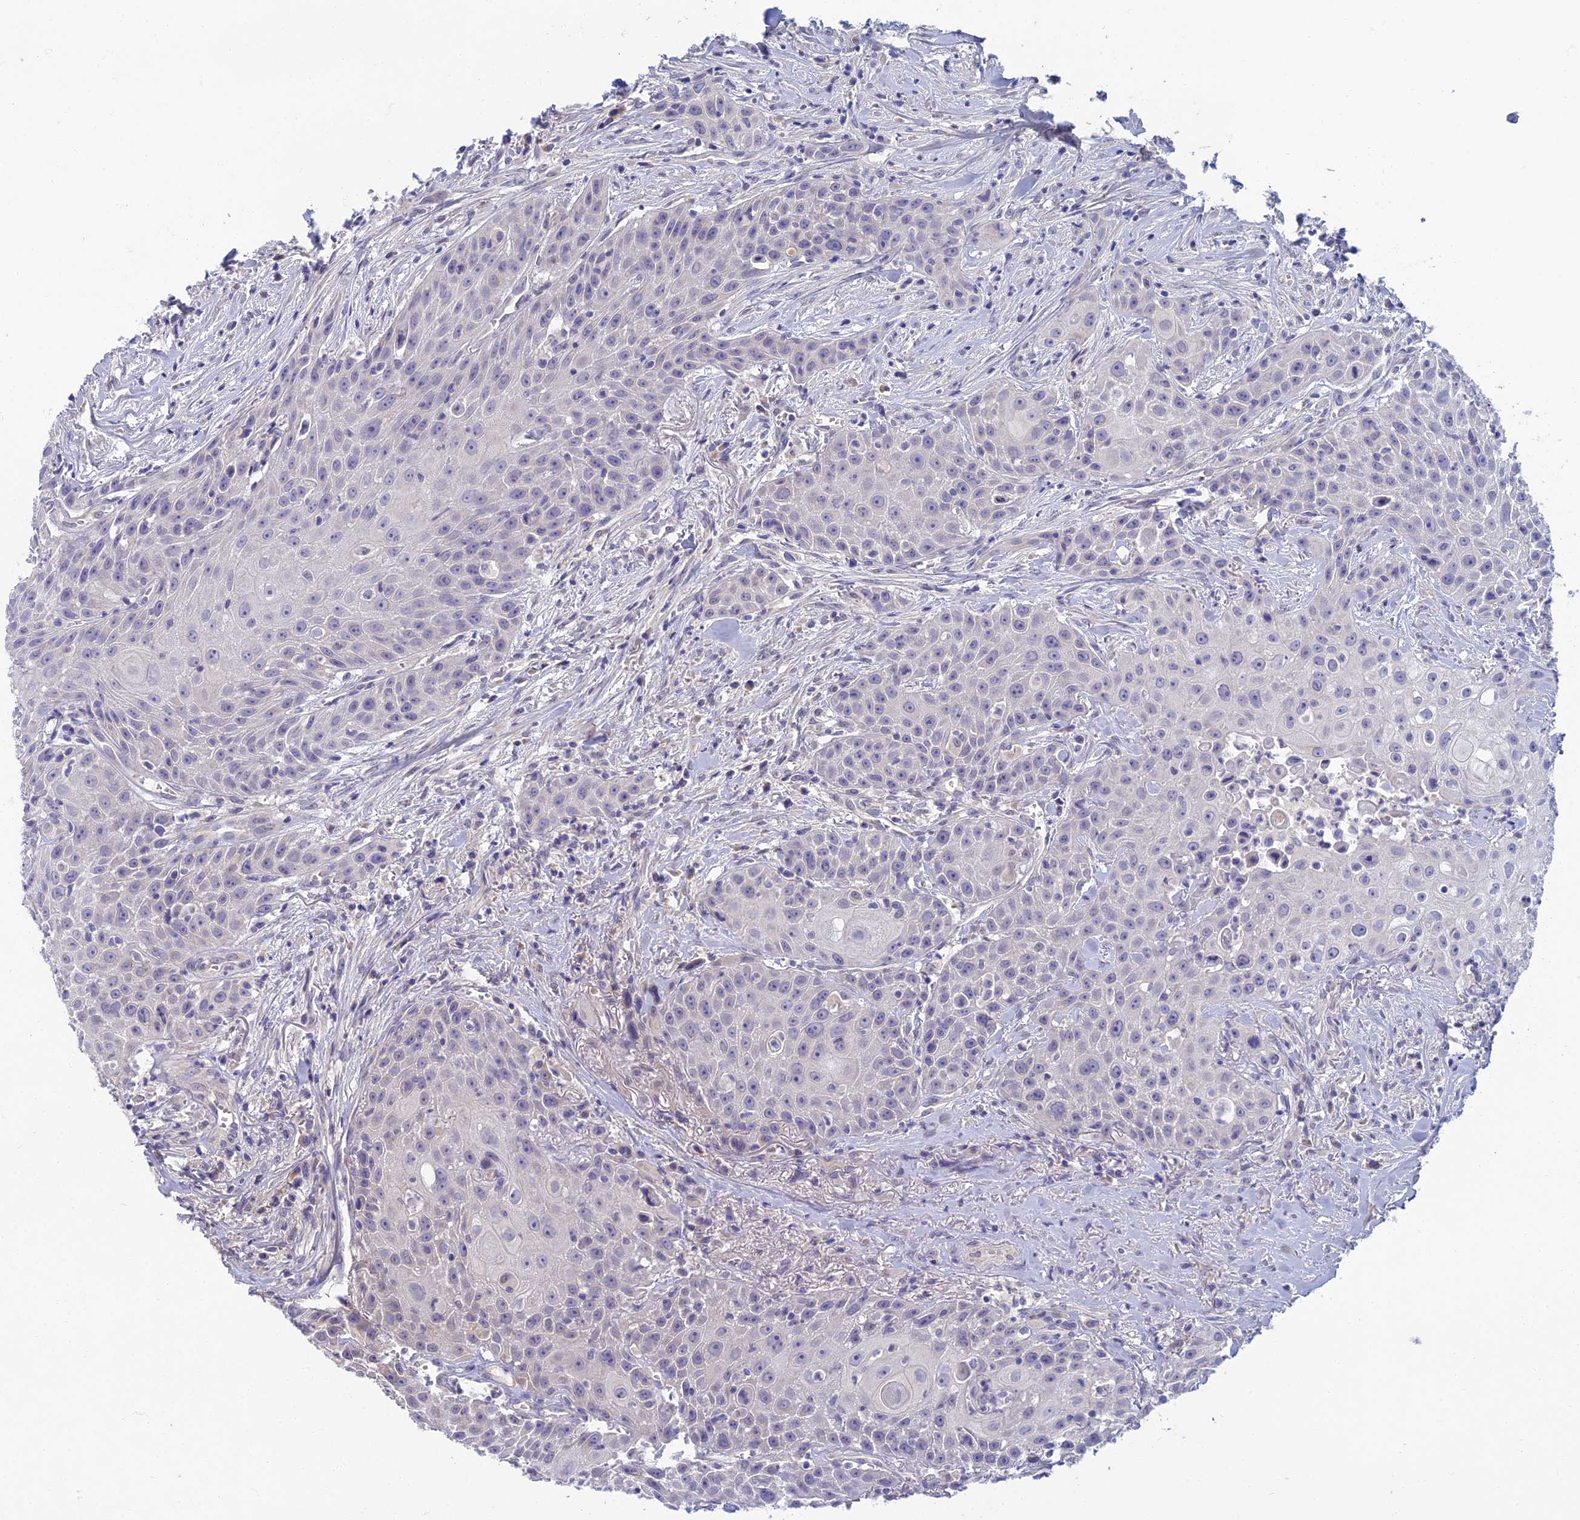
{"staining": {"intensity": "negative", "quantity": "none", "location": "none"}, "tissue": "head and neck cancer", "cell_type": "Tumor cells", "image_type": "cancer", "snomed": [{"axis": "morphology", "description": "Squamous cell carcinoma, NOS"}, {"axis": "topography", "description": "Oral tissue"}, {"axis": "topography", "description": "Head-Neck"}], "caption": "Histopathology image shows no significant protein staining in tumor cells of head and neck cancer.", "gene": "SLC25A41", "patient": {"sex": "female", "age": 82}}